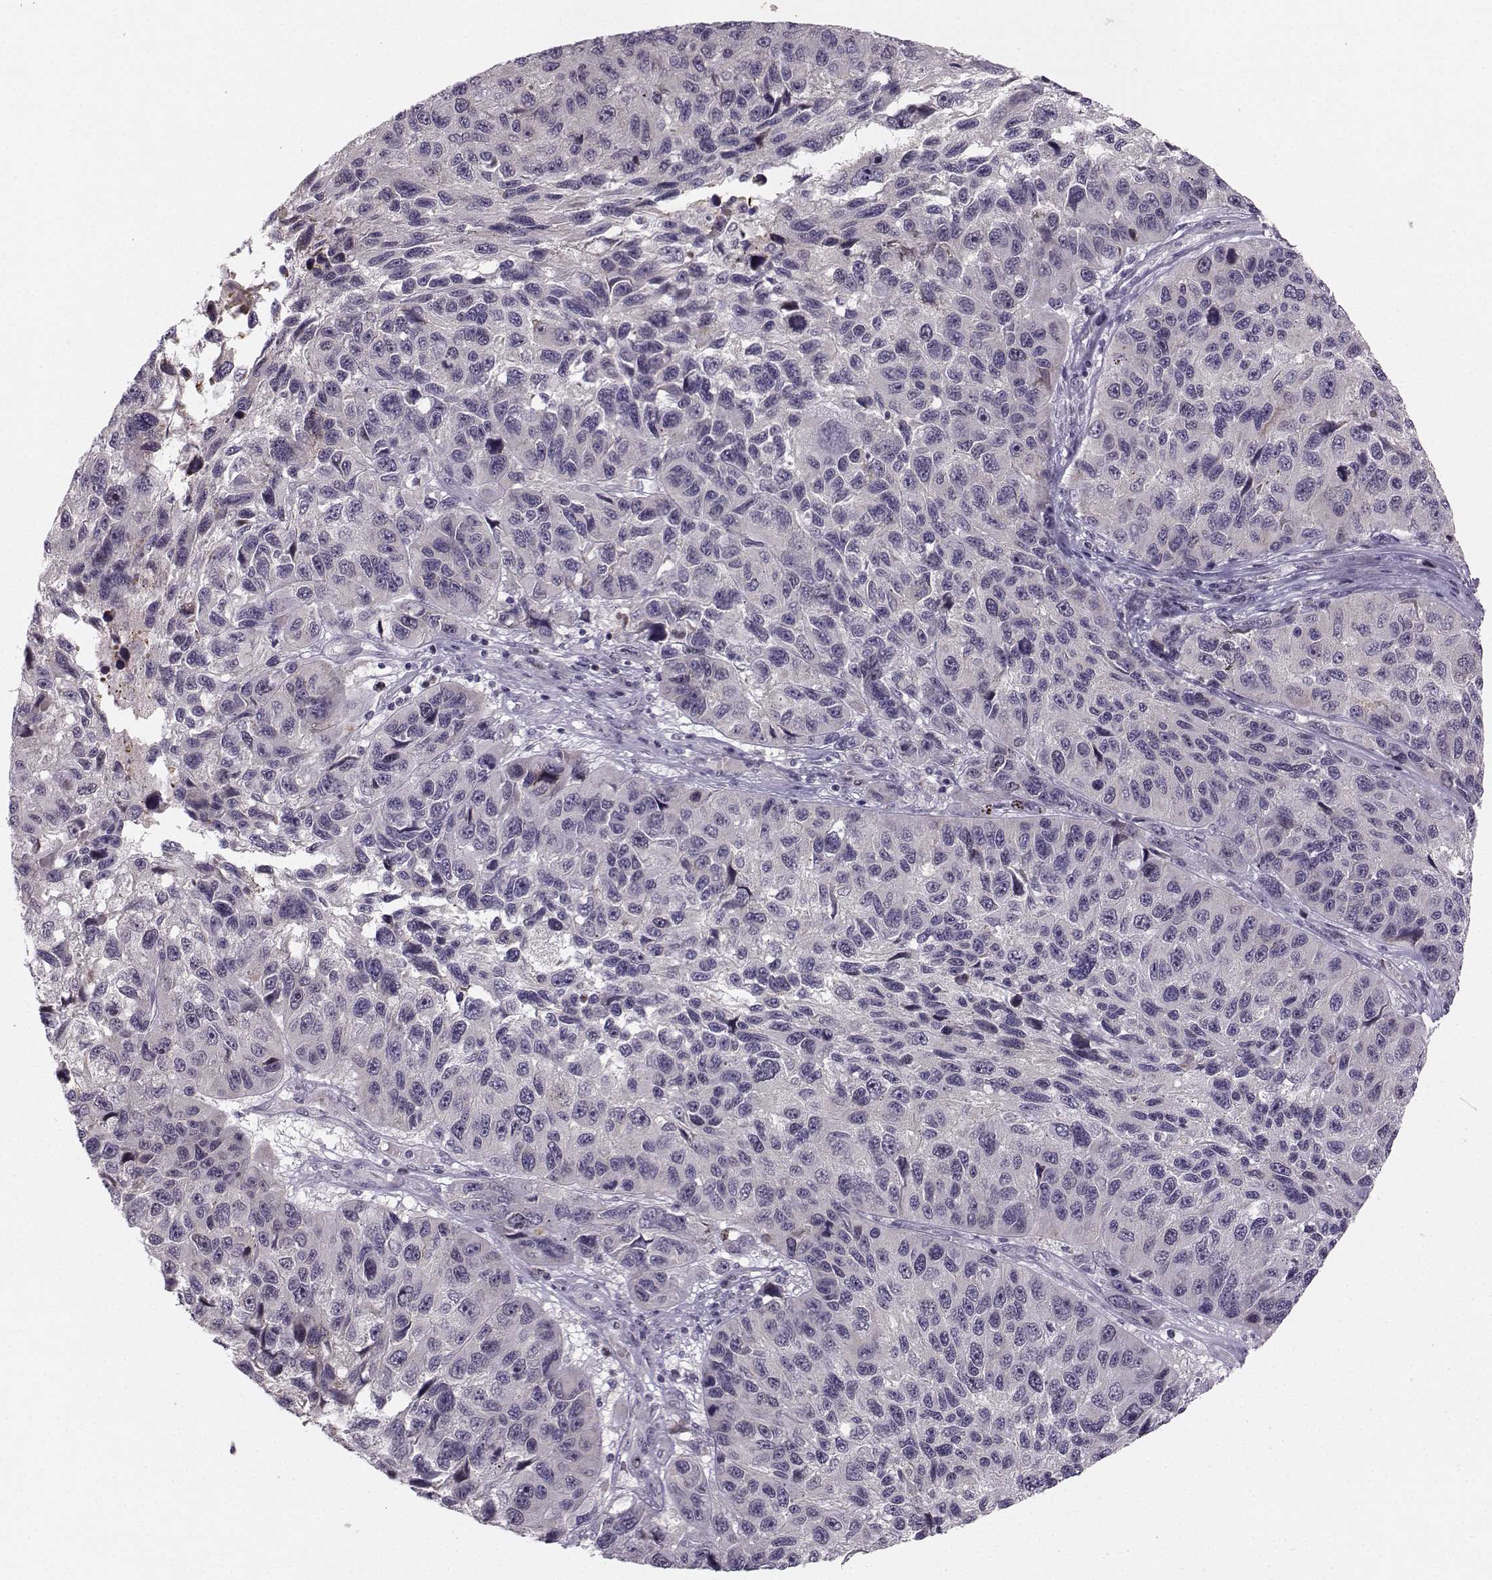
{"staining": {"intensity": "negative", "quantity": "none", "location": "none"}, "tissue": "melanoma", "cell_type": "Tumor cells", "image_type": "cancer", "snomed": [{"axis": "morphology", "description": "Malignant melanoma, NOS"}, {"axis": "topography", "description": "Skin"}], "caption": "Histopathology image shows no significant protein expression in tumor cells of malignant melanoma. (DAB (3,3'-diaminobenzidine) immunohistochemistry (IHC), high magnification).", "gene": "LRP8", "patient": {"sex": "male", "age": 53}}